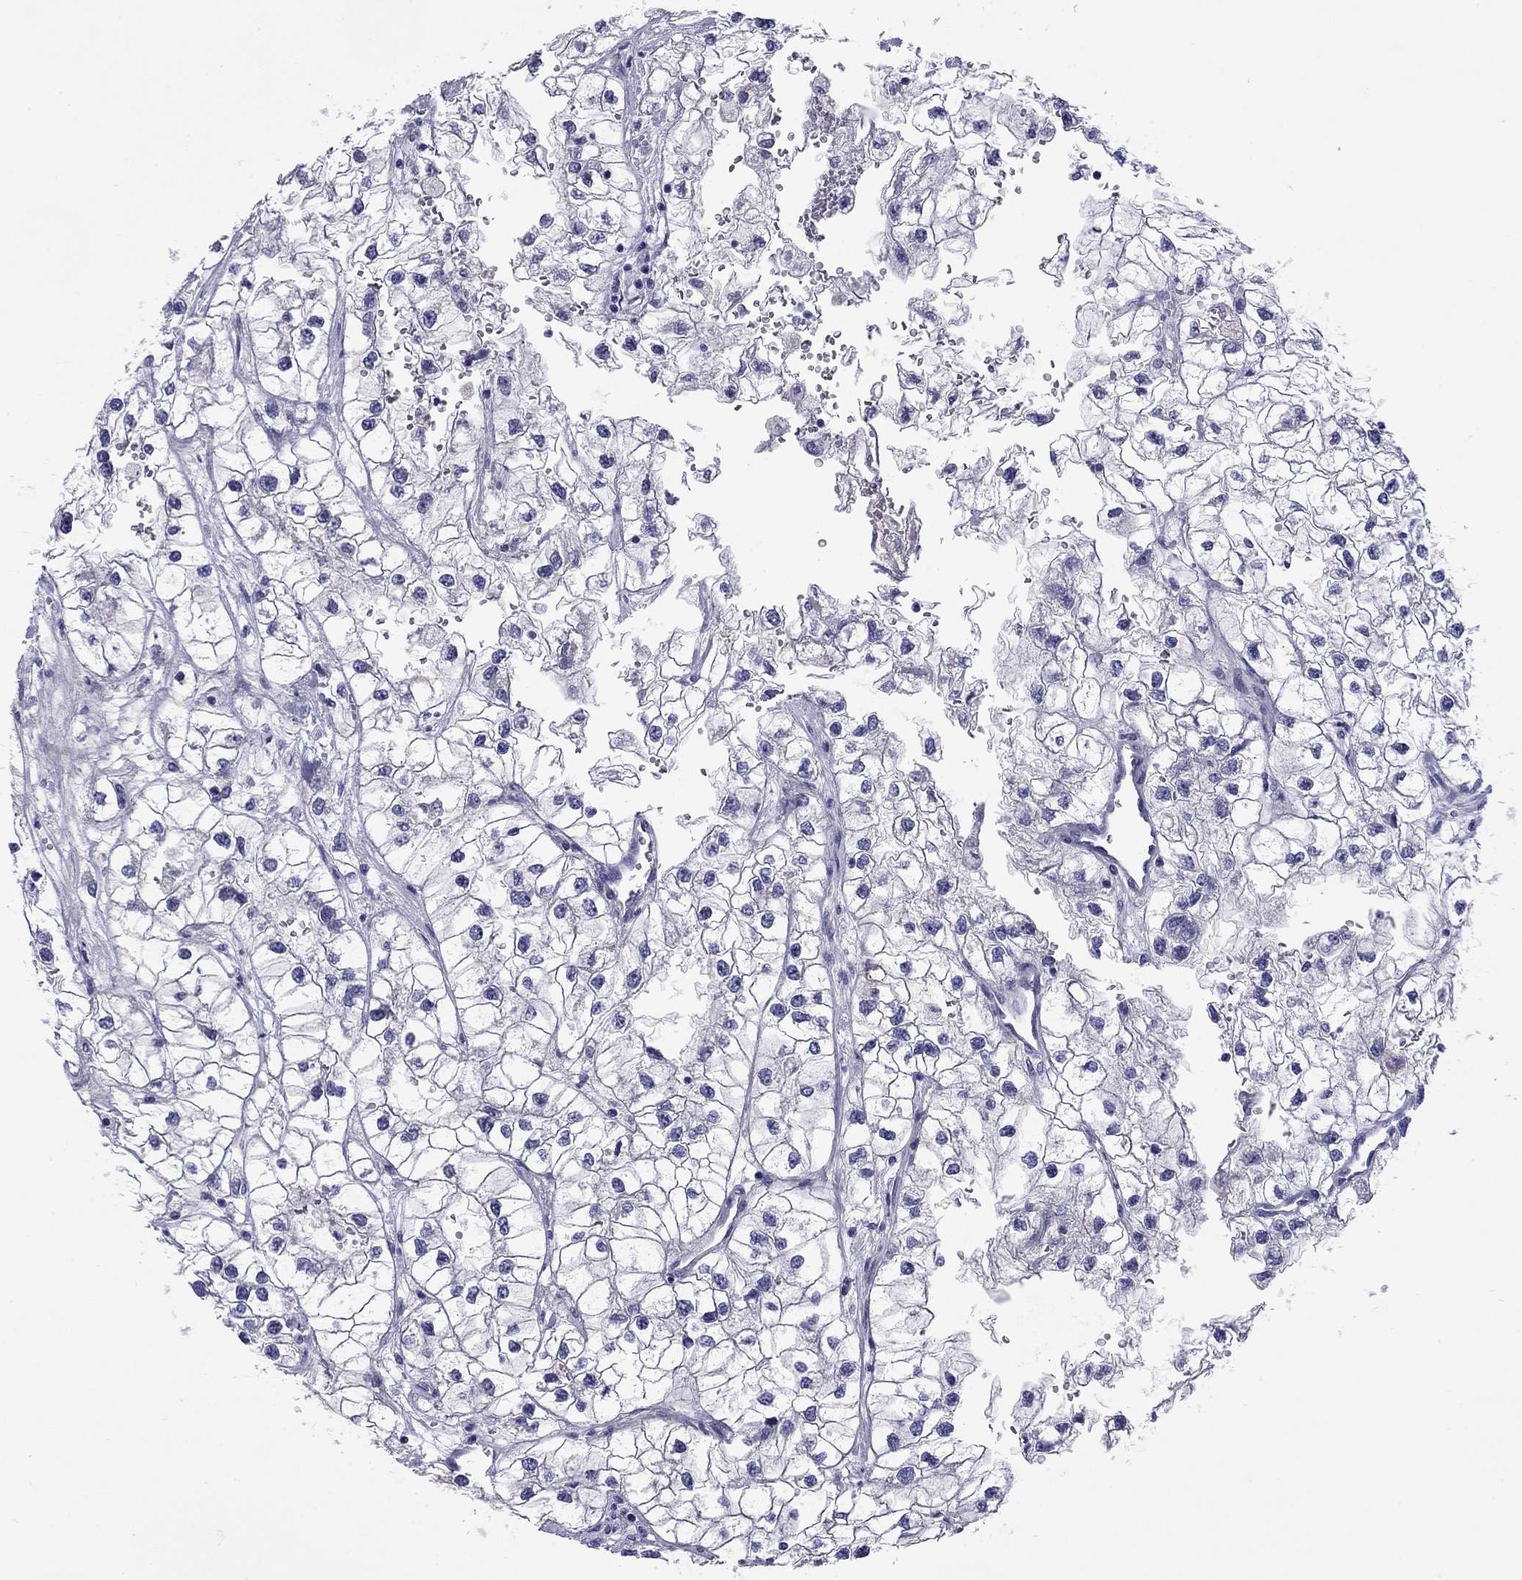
{"staining": {"intensity": "negative", "quantity": "none", "location": "none"}, "tissue": "renal cancer", "cell_type": "Tumor cells", "image_type": "cancer", "snomed": [{"axis": "morphology", "description": "Adenocarcinoma, NOS"}, {"axis": "topography", "description": "Kidney"}], "caption": "Renal adenocarcinoma was stained to show a protein in brown. There is no significant positivity in tumor cells. Brightfield microscopy of IHC stained with DAB (3,3'-diaminobenzidine) (brown) and hematoxylin (blue), captured at high magnification.", "gene": "CMYA5", "patient": {"sex": "male", "age": 59}}